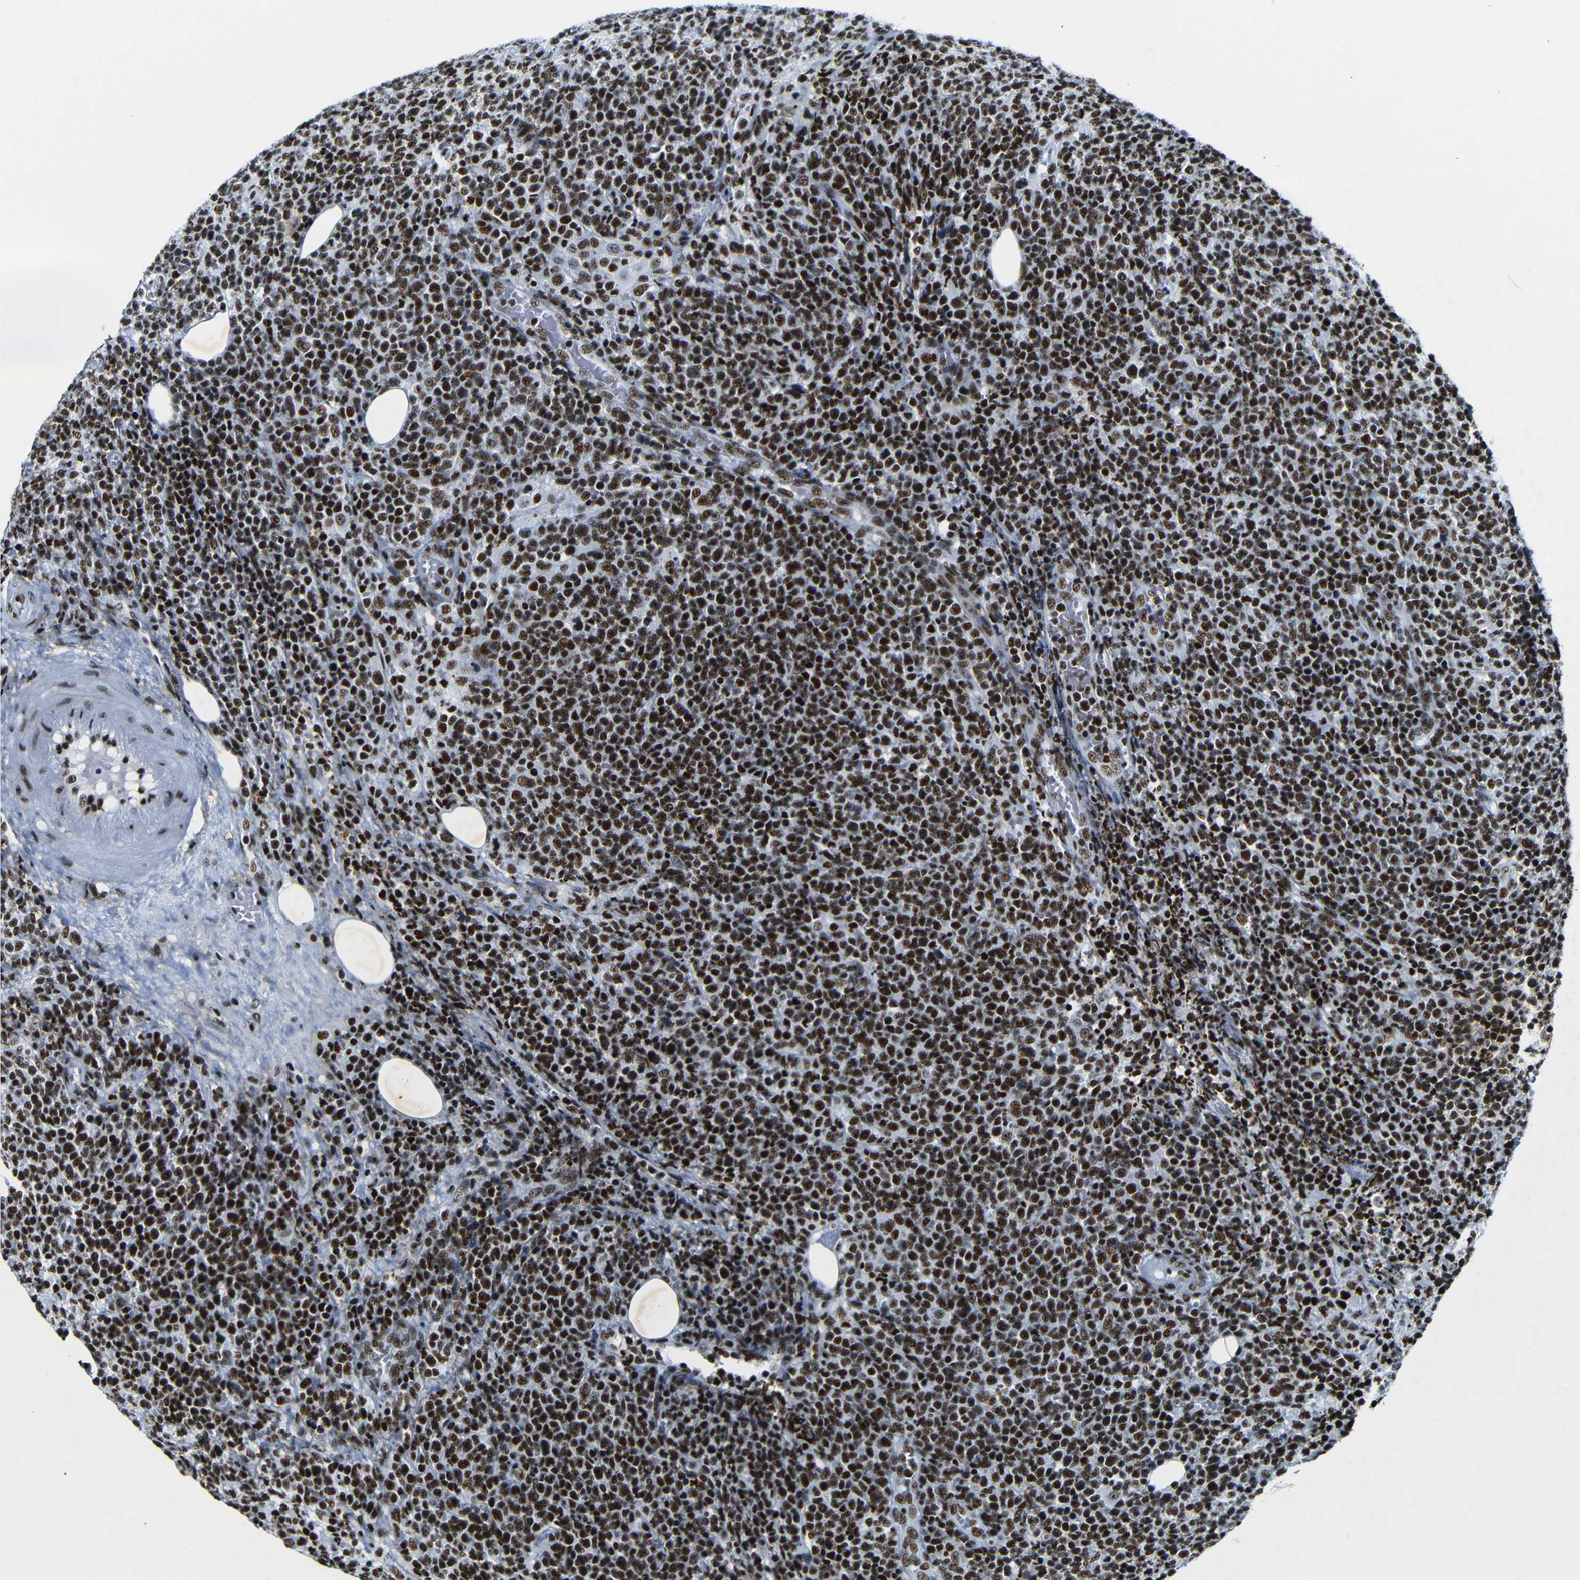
{"staining": {"intensity": "strong", "quantity": ">75%", "location": "nuclear"}, "tissue": "lymphoma", "cell_type": "Tumor cells", "image_type": "cancer", "snomed": [{"axis": "morphology", "description": "Malignant lymphoma, non-Hodgkin's type, High grade"}, {"axis": "topography", "description": "Lymph node"}], "caption": "Immunohistochemical staining of human lymphoma exhibits strong nuclear protein expression in about >75% of tumor cells.", "gene": "SRSF1", "patient": {"sex": "male", "age": 61}}